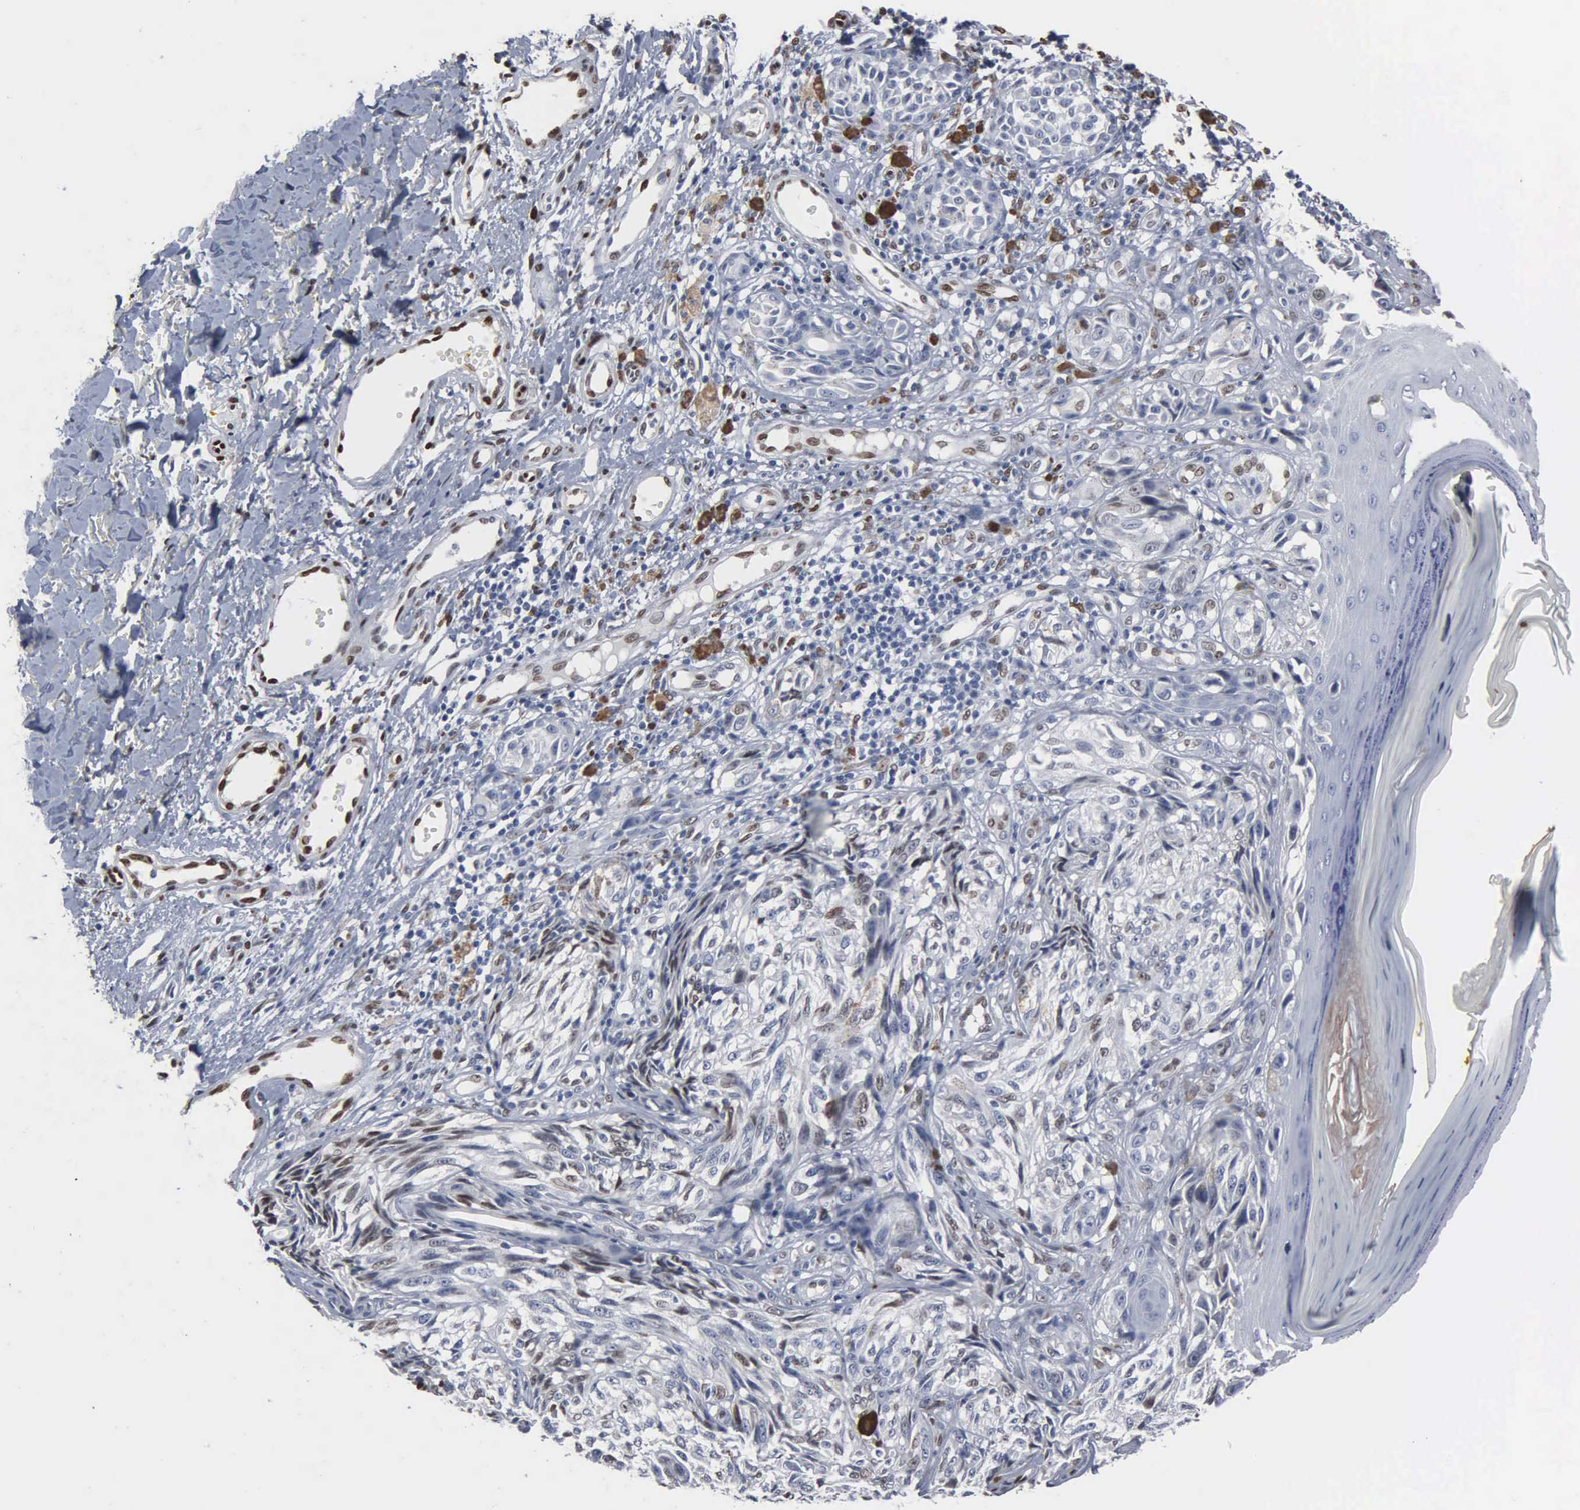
{"staining": {"intensity": "weak", "quantity": "<25%", "location": "nuclear"}, "tissue": "melanoma", "cell_type": "Tumor cells", "image_type": "cancer", "snomed": [{"axis": "morphology", "description": "Malignant melanoma, NOS"}, {"axis": "topography", "description": "Skin"}], "caption": "An immunohistochemistry image of malignant melanoma is shown. There is no staining in tumor cells of malignant melanoma.", "gene": "FGF2", "patient": {"sex": "male", "age": 67}}